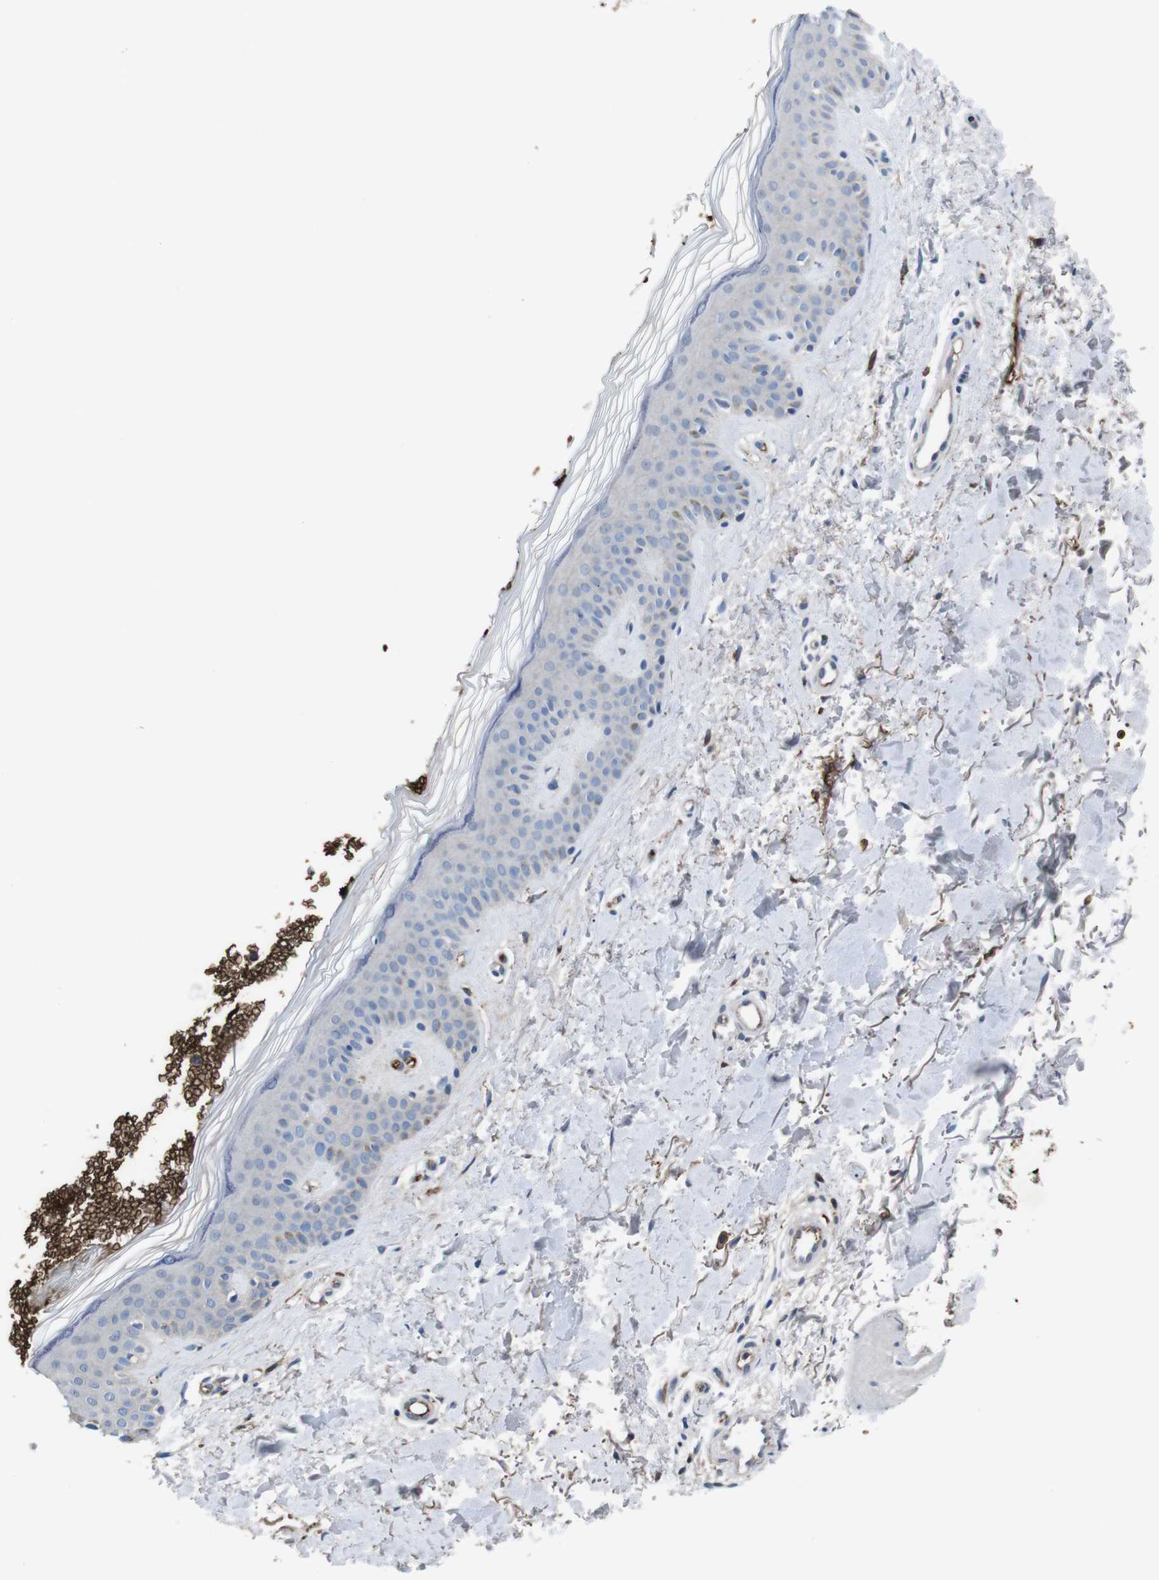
{"staining": {"intensity": "negative", "quantity": "none", "location": "none"}, "tissue": "skin", "cell_type": "Fibroblasts", "image_type": "normal", "snomed": [{"axis": "morphology", "description": "Normal tissue, NOS"}, {"axis": "topography", "description": "Skin"}], "caption": "DAB immunohistochemical staining of benign skin demonstrates no significant staining in fibroblasts. (DAB immunohistochemistry (IHC) with hematoxylin counter stain).", "gene": "SPTB", "patient": {"sex": "male", "age": 67}}